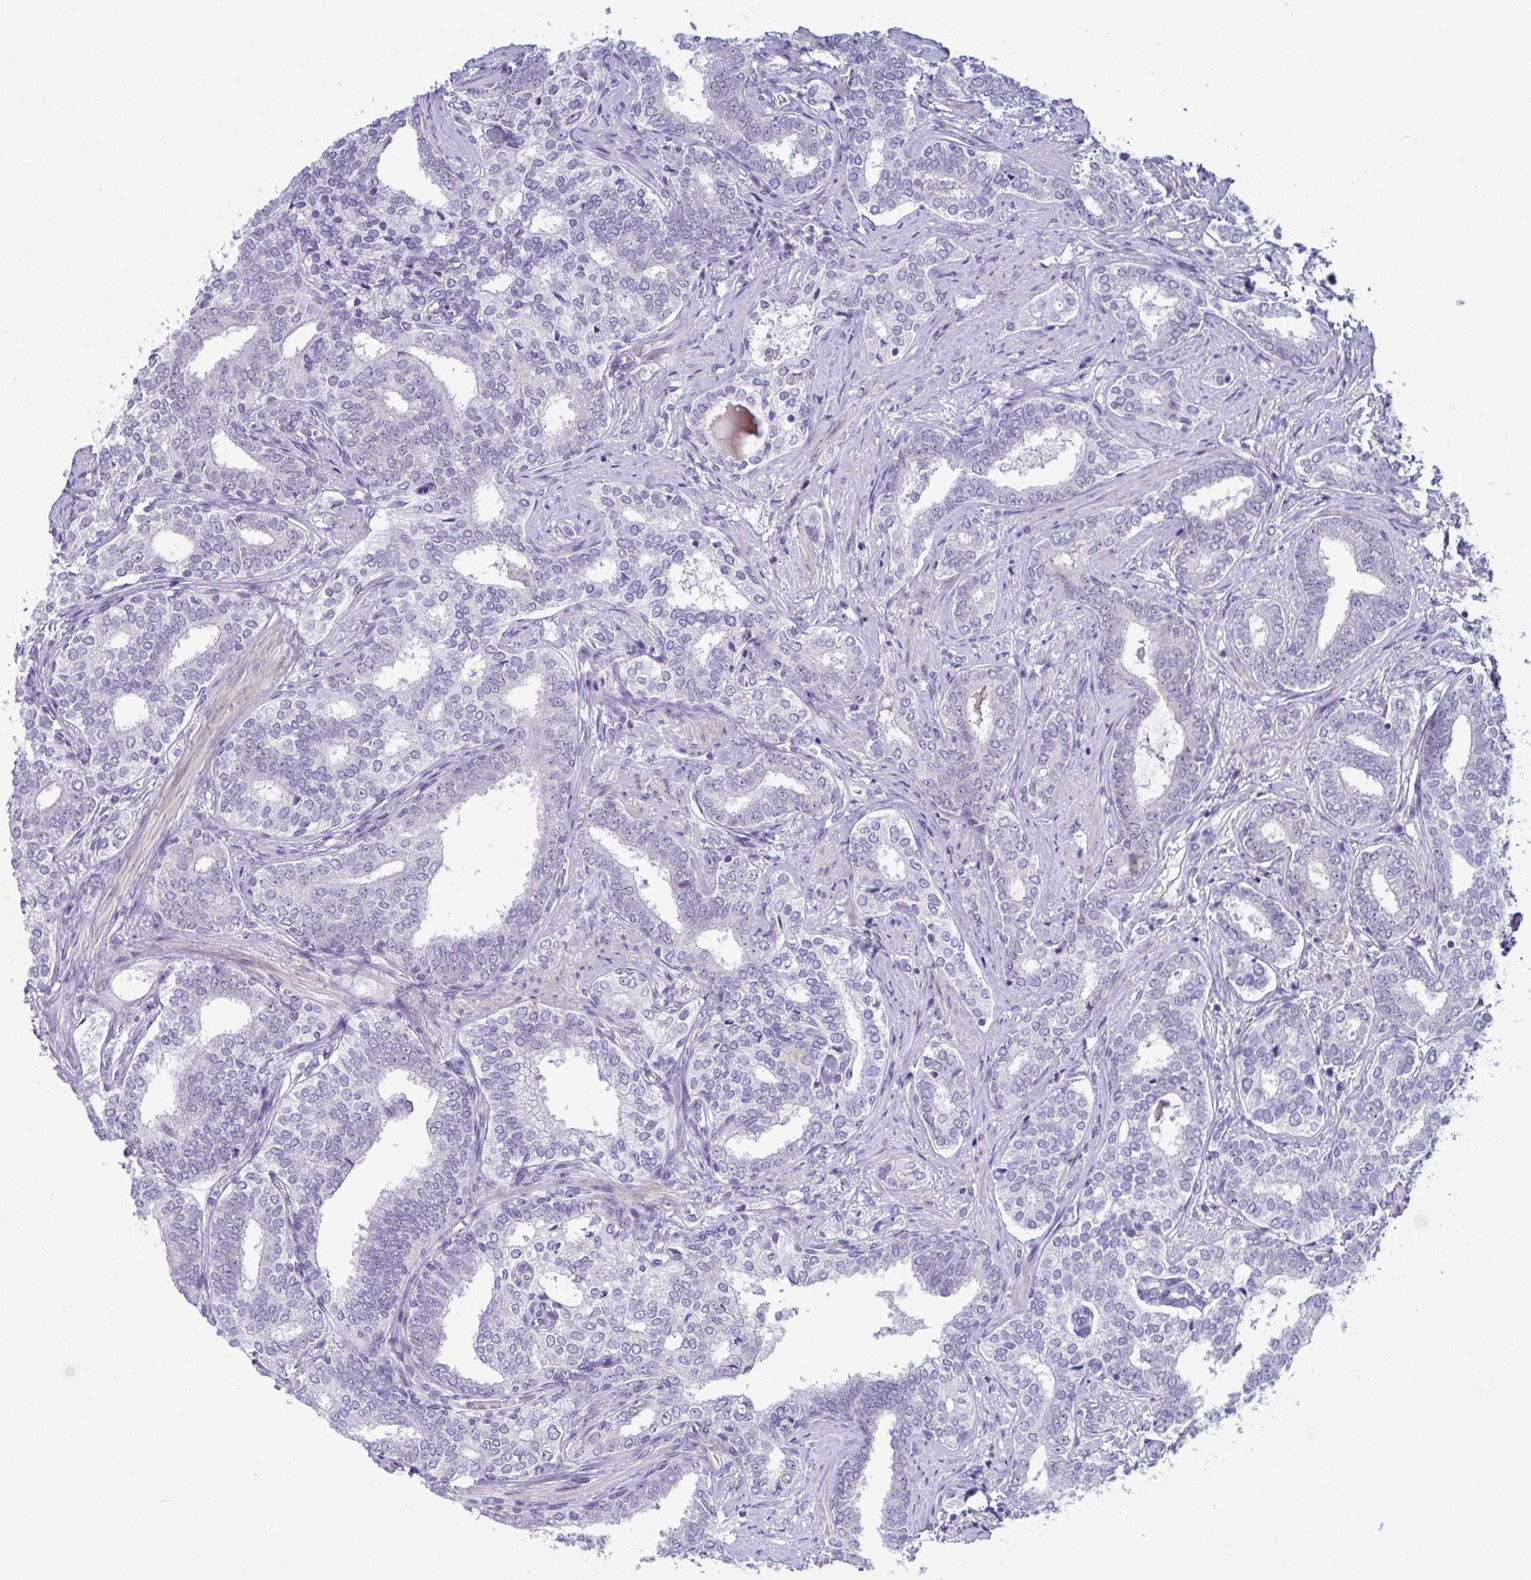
{"staining": {"intensity": "negative", "quantity": "none", "location": "none"}, "tissue": "prostate cancer", "cell_type": "Tumor cells", "image_type": "cancer", "snomed": [{"axis": "morphology", "description": "Adenocarcinoma, High grade"}, {"axis": "topography", "description": "Prostate"}], "caption": "Human prostate high-grade adenocarcinoma stained for a protein using immunohistochemistry exhibits no expression in tumor cells.", "gene": "USP35", "patient": {"sex": "male", "age": 72}}